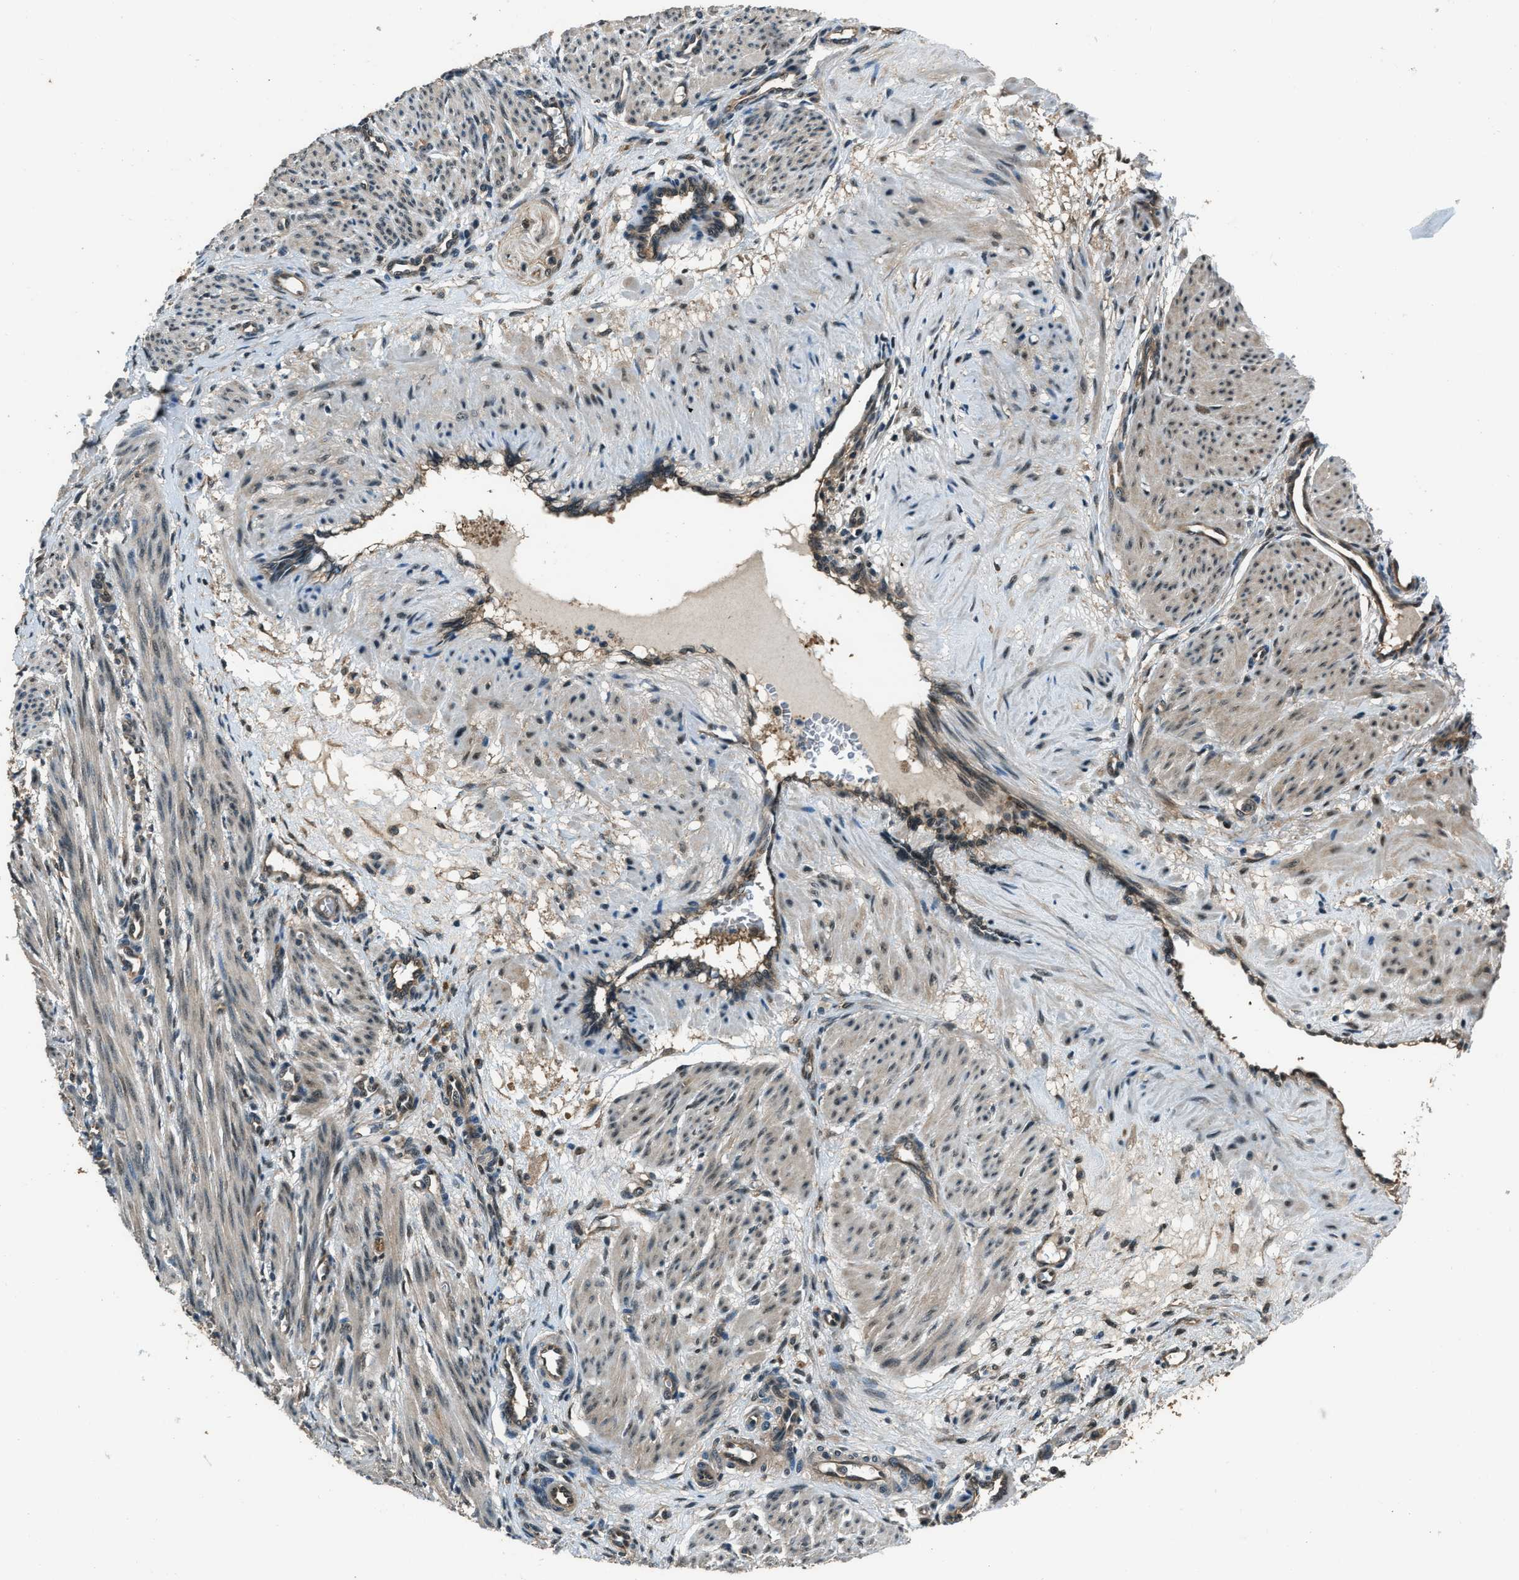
{"staining": {"intensity": "weak", "quantity": ">75%", "location": "cytoplasmic/membranous"}, "tissue": "smooth muscle", "cell_type": "Smooth muscle cells", "image_type": "normal", "snomed": [{"axis": "morphology", "description": "Normal tissue, NOS"}, {"axis": "topography", "description": "Endometrium"}], "caption": "Smooth muscle stained with immunohistochemistry (IHC) shows weak cytoplasmic/membranous staining in about >75% of smooth muscle cells.", "gene": "NUDCD3", "patient": {"sex": "female", "age": 33}}